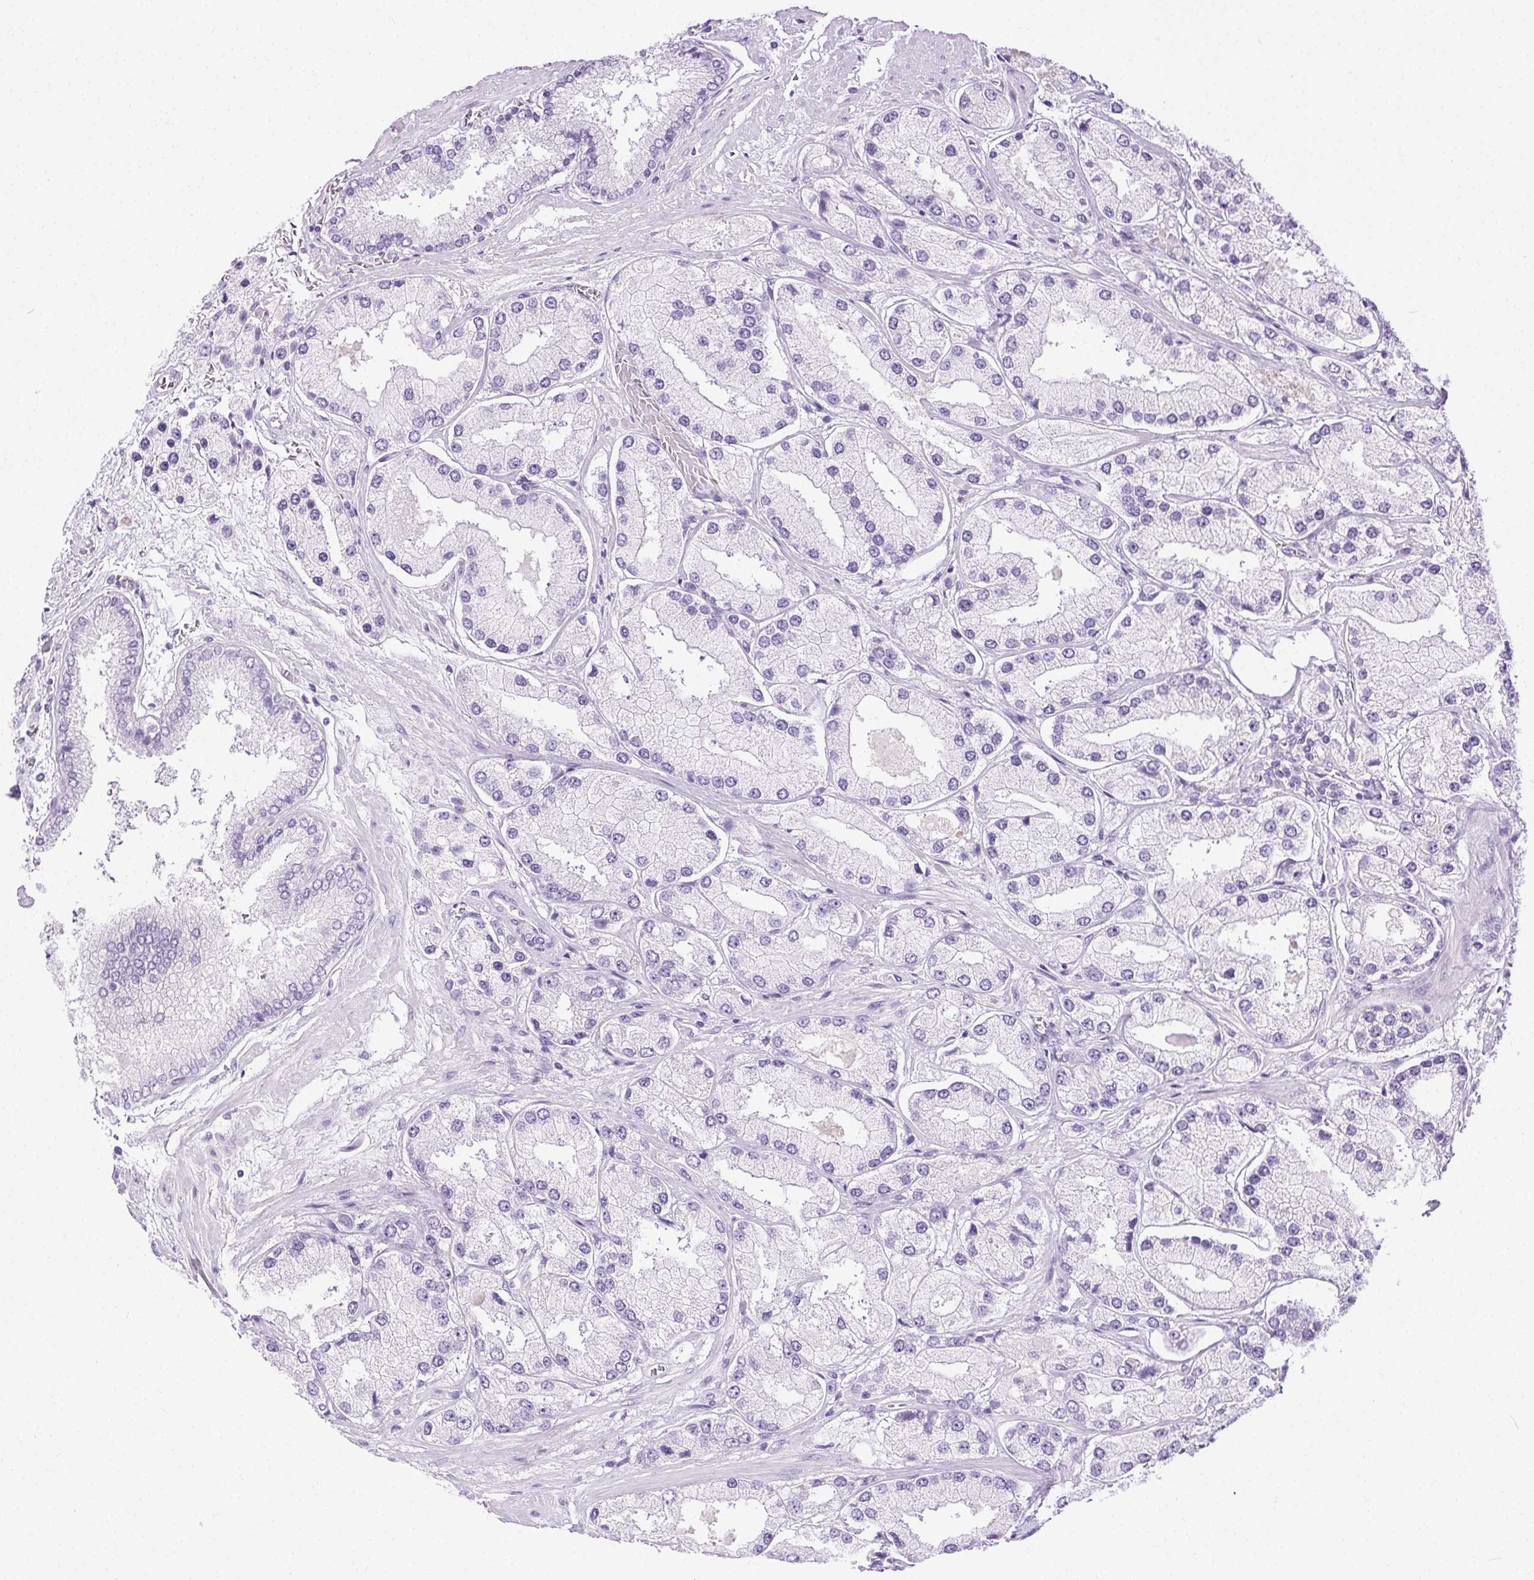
{"staining": {"intensity": "negative", "quantity": "none", "location": "none"}, "tissue": "prostate cancer", "cell_type": "Tumor cells", "image_type": "cancer", "snomed": [{"axis": "morphology", "description": "Adenocarcinoma, High grade"}, {"axis": "topography", "description": "Prostate"}], "caption": "The immunohistochemistry image has no significant expression in tumor cells of prostate cancer (high-grade adenocarcinoma) tissue.", "gene": "C20orf85", "patient": {"sex": "male", "age": 67}}